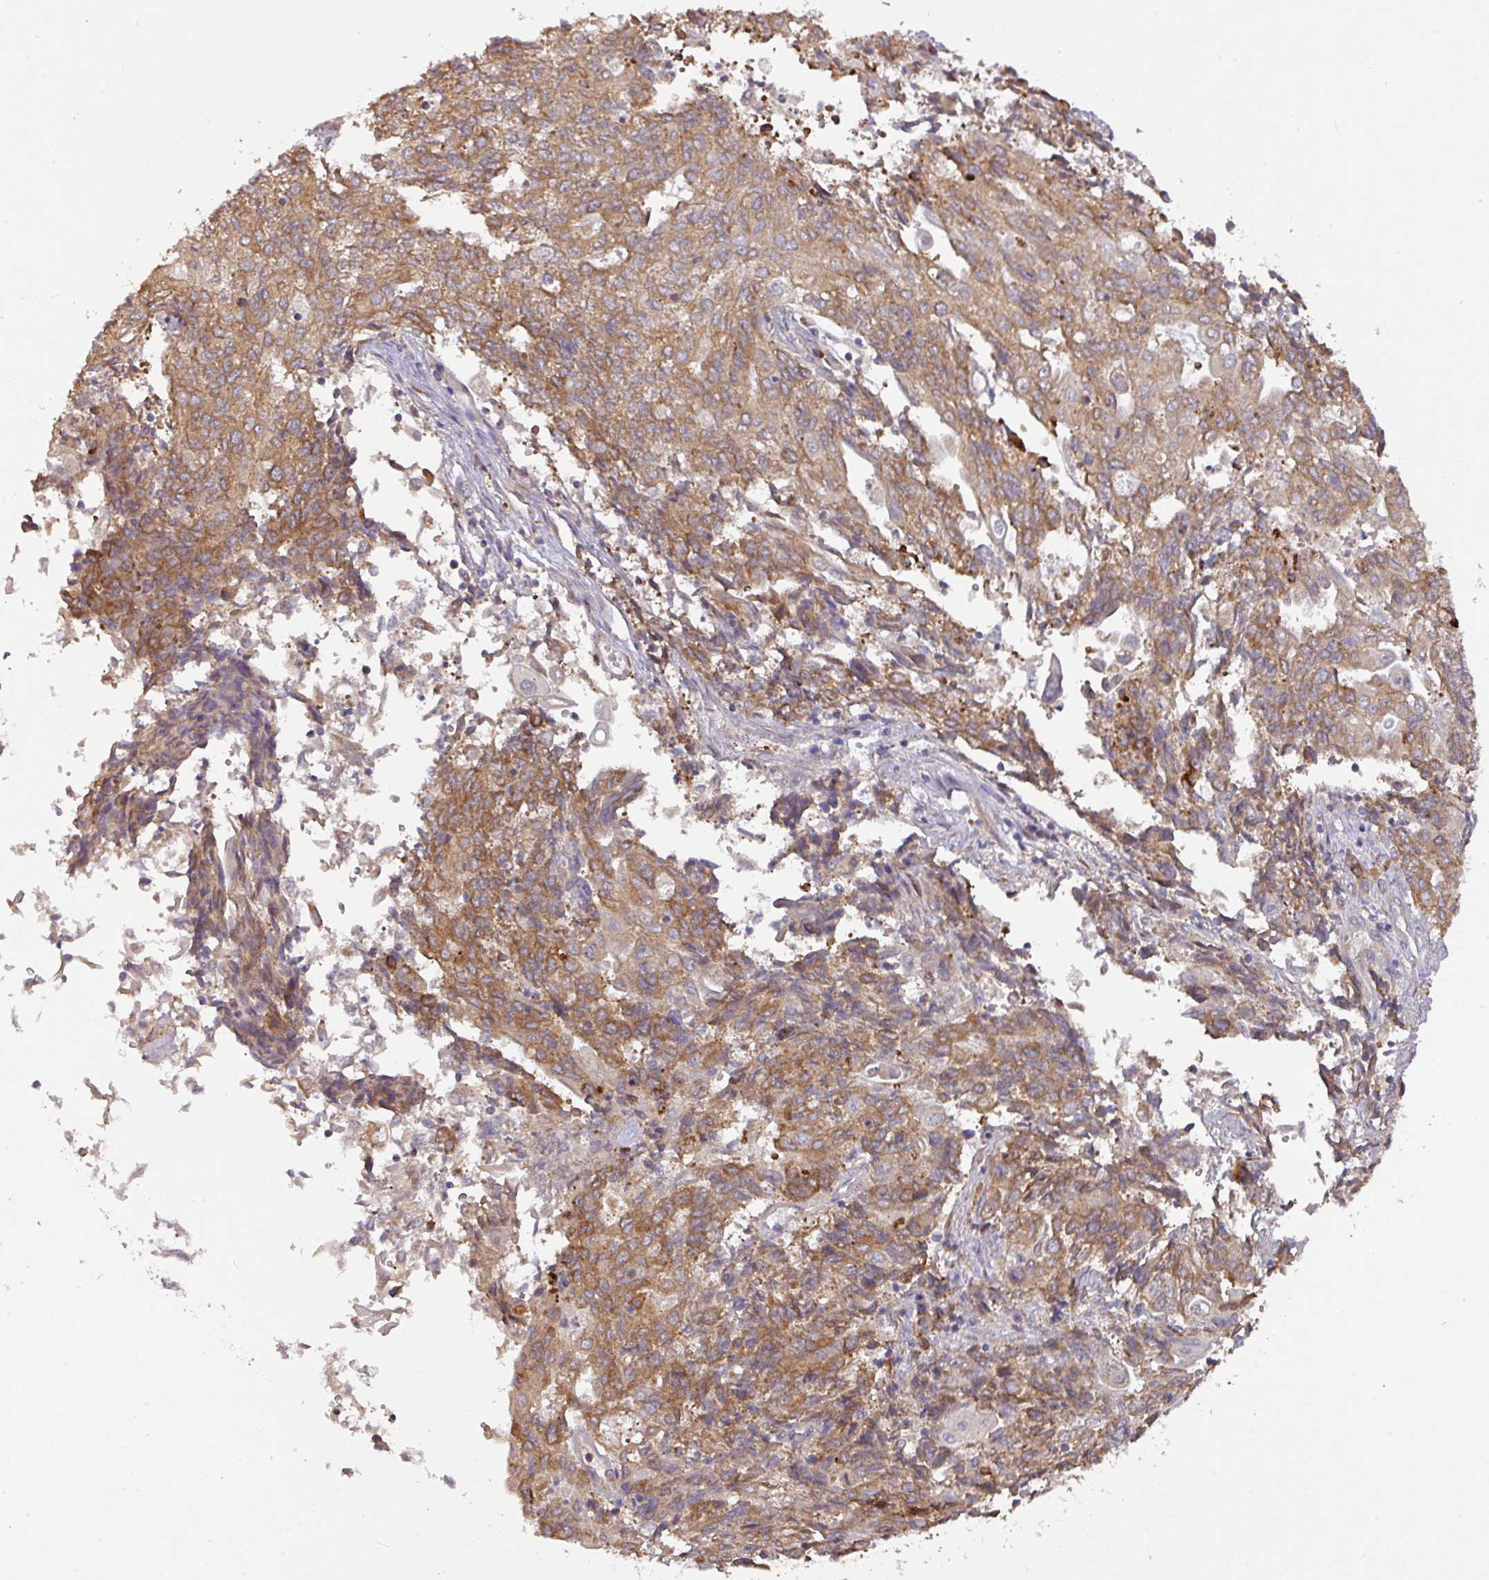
{"staining": {"intensity": "moderate", "quantity": ">75%", "location": "cytoplasmic/membranous"}, "tissue": "endometrial cancer", "cell_type": "Tumor cells", "image_type": "cancer", "snomed": [{"axis": "morphology", "description": "Adenocarcinoma, NOS"}, {"axis": "topography", "description": "Endometrium"}], "caption": "A brown stain shows moderate cytoplasmic/membranous expression of a protein in endometrial cancer tumor cells.", "gene": "GALP", "patient": {"sex": "female", "age": 54}}